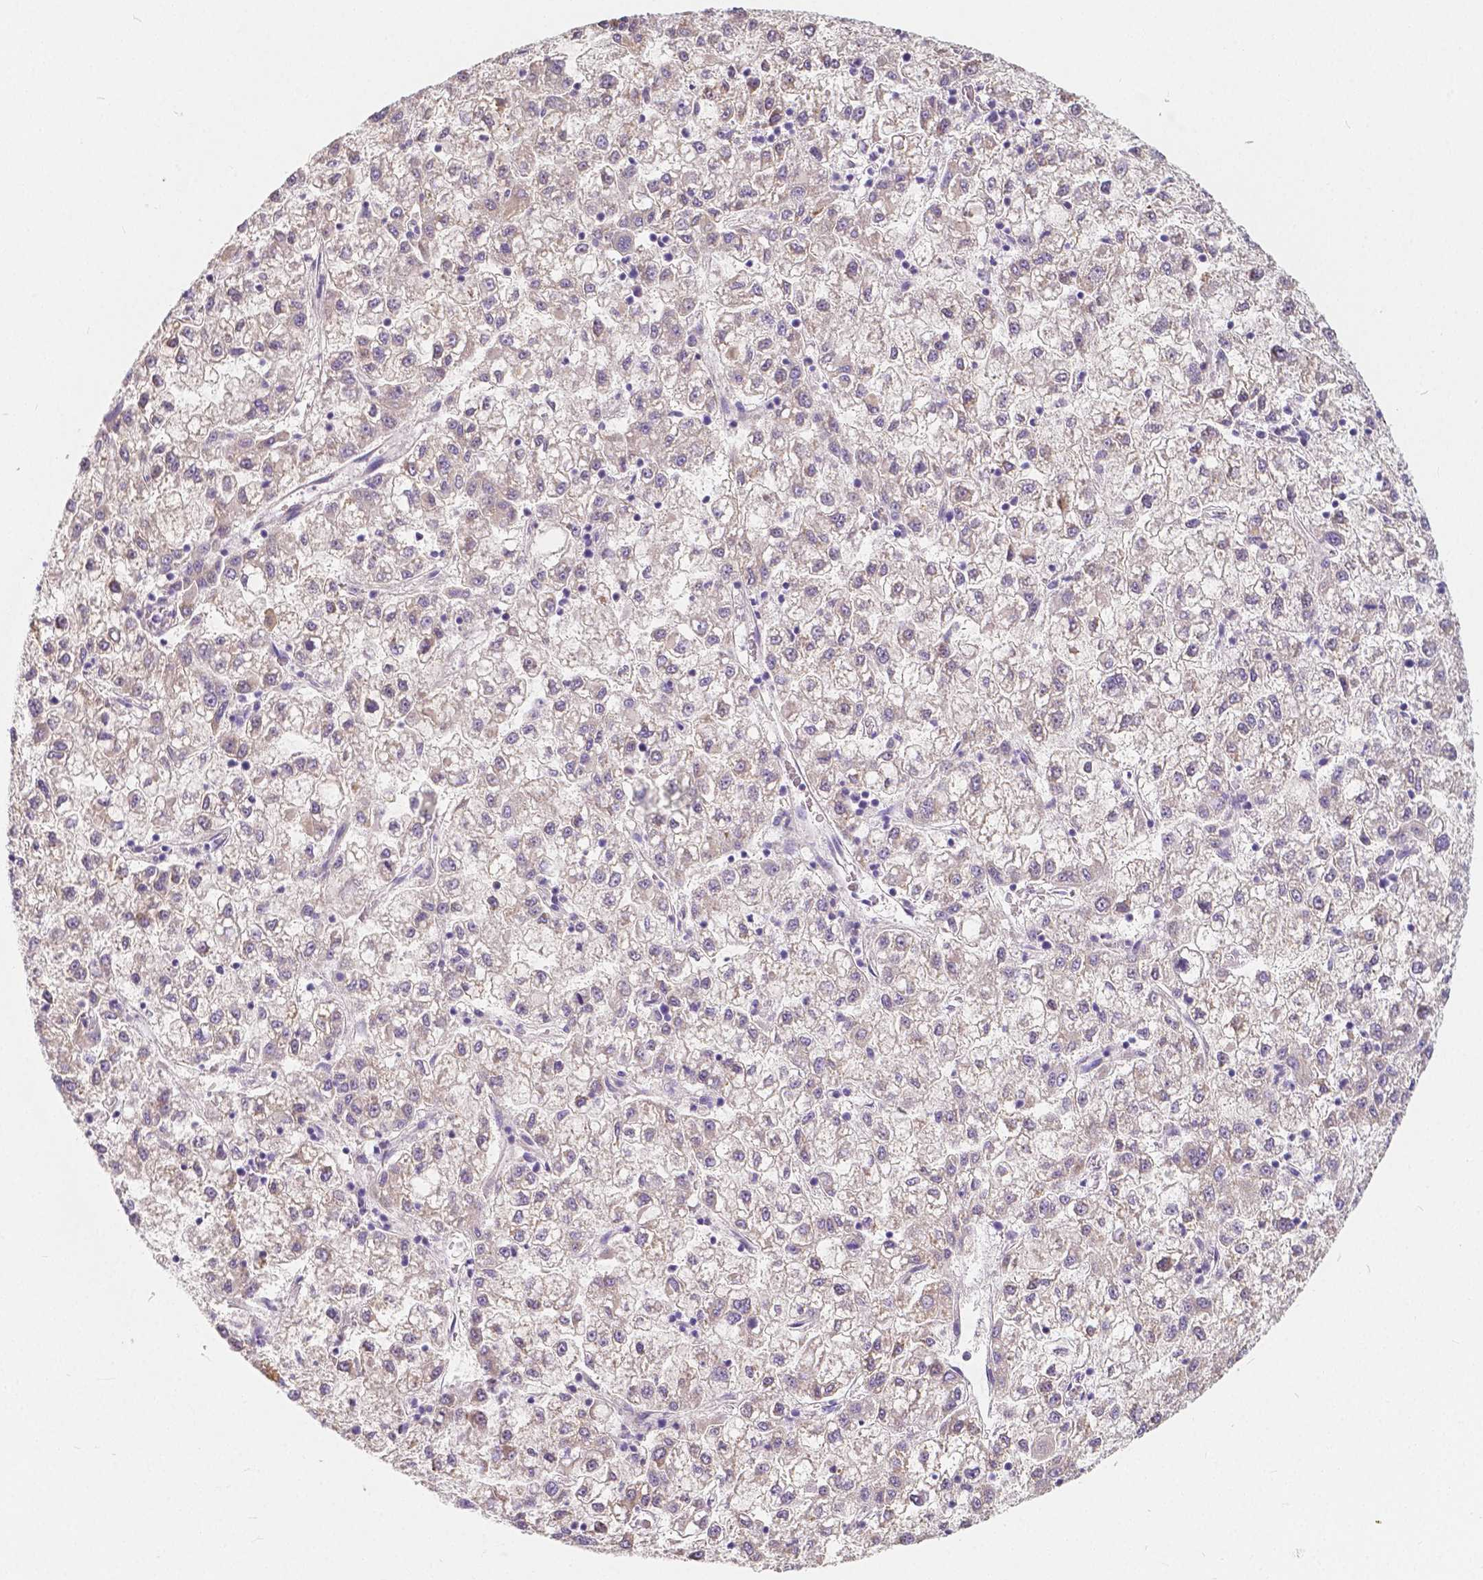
{"staining": {"intensity": "weak", "quantity": "<25%", "location": "cytoplasmic/membranous"}, "tissue": "liver cancer", "cell_type": "Tumor cells", "image_type": "cancer", "snomed": [{"axis": "morphology", "description": "Carcinoma, Hepatocellular, NOS"}, {"axis": "topography", "description": "Liver"}], "caption": "High power microscopy micrograph of an IHC photomicrograph of hepatocellular carcinoma (liver), revealing no significant staining in tumor cells.", "gene": "RNF186", "patient": {"sex": "male", "age": 40}}